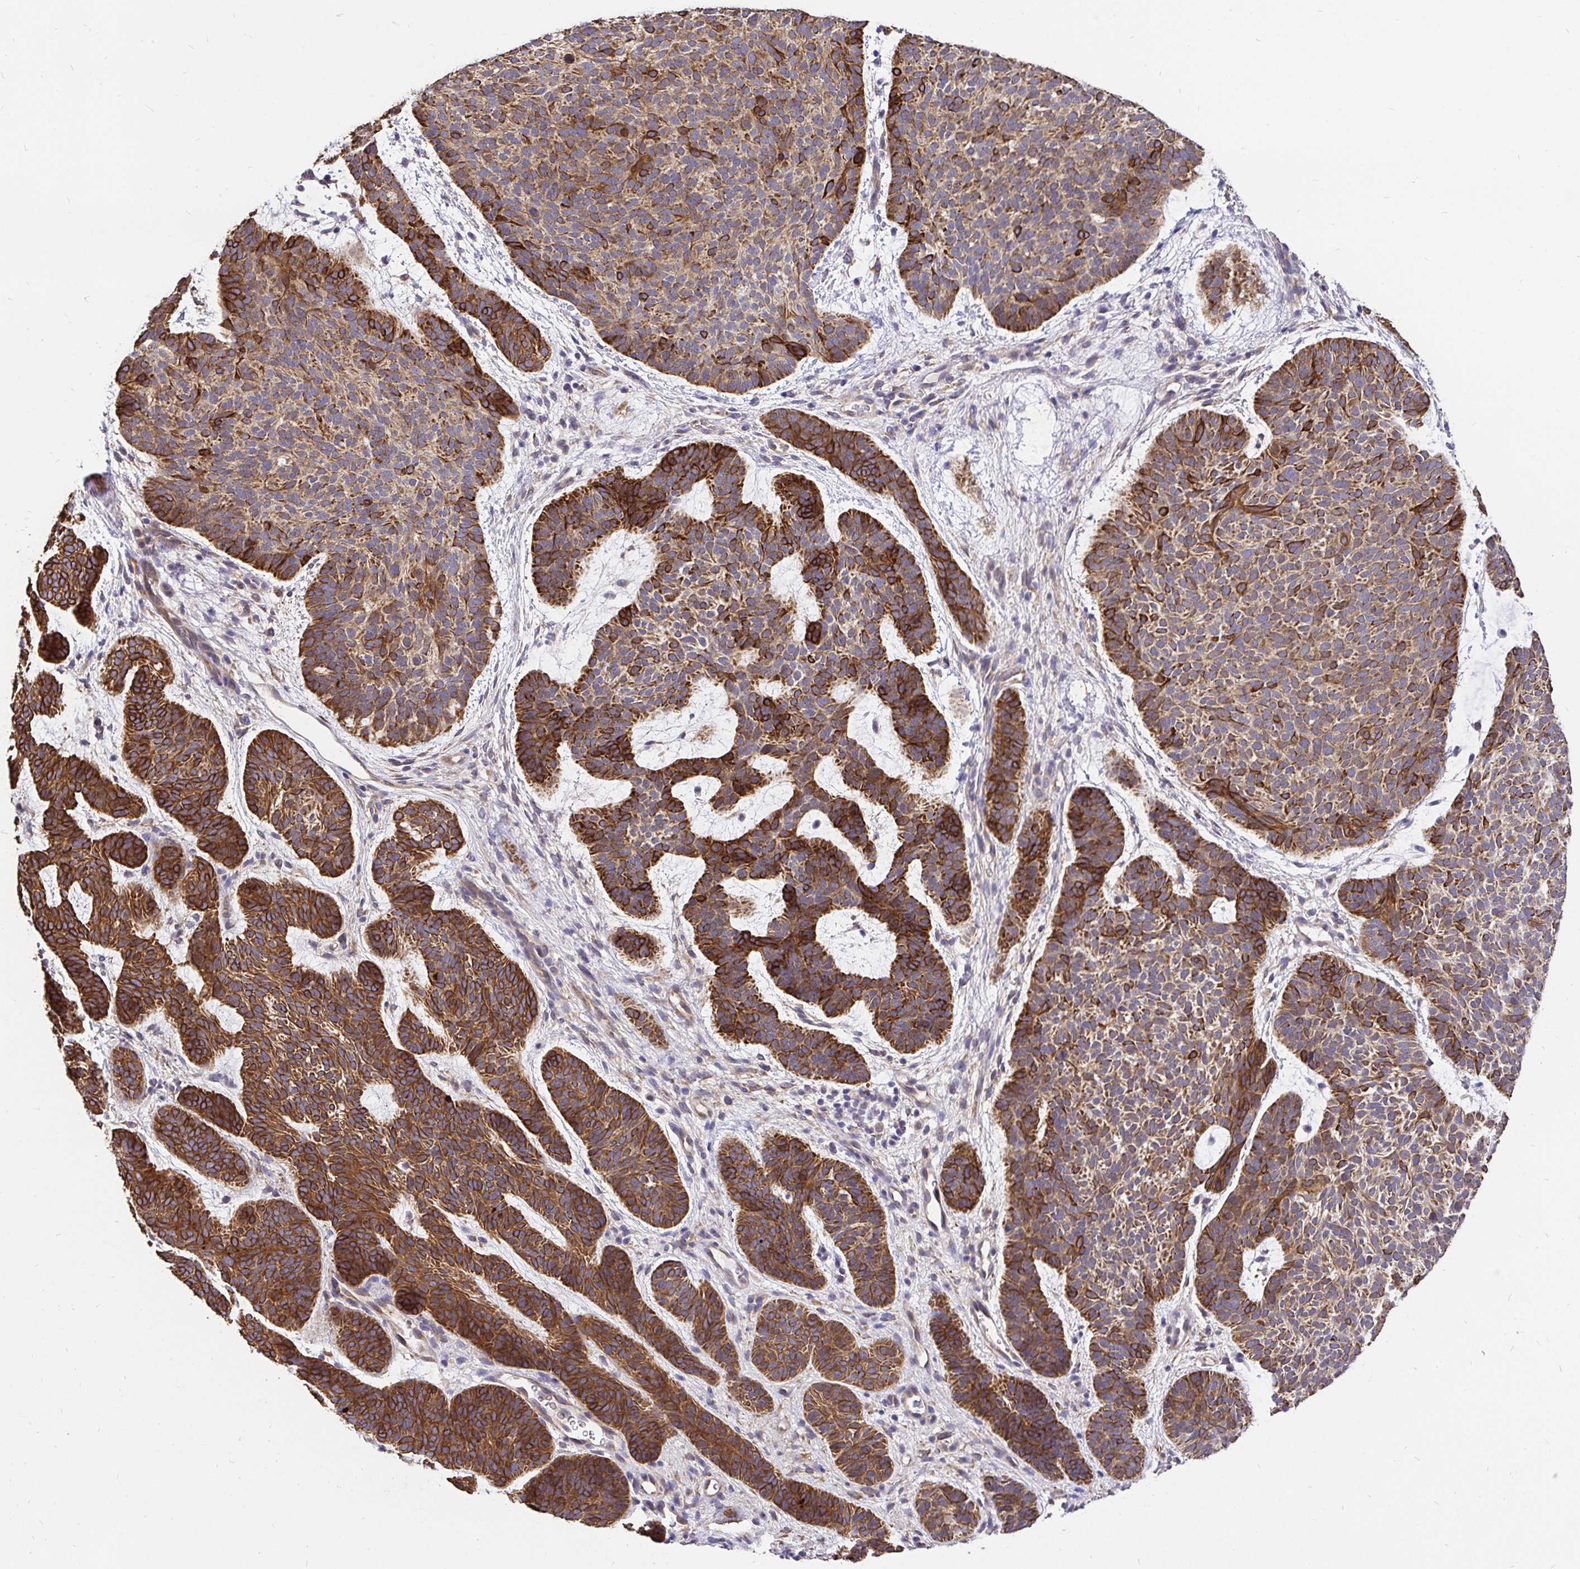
{"staining": {"intensity": "strong", "quantity": ">75%", "location": "cytoplasmic/membranous"}, "tissue": "skin cancer", "cell_type": "Tumor cells", "image_type": "cancer", "snomed": [{"axis": "morphology", "description": "Basal cell carcinoma"}, {"axis": "topography", "description": "Skin"}, {"axis": "topography", "description": "Skin of face"}], "caption": "The histopathology image demonstrates immunohistochemical staining of basal cell carcinoma (skin). There is strong cytoplasmic/membranous staining is present in approximately >75% of tumor cells.", "gene": "CCDC122", "patient": {"sex": "male", "age": 73}}